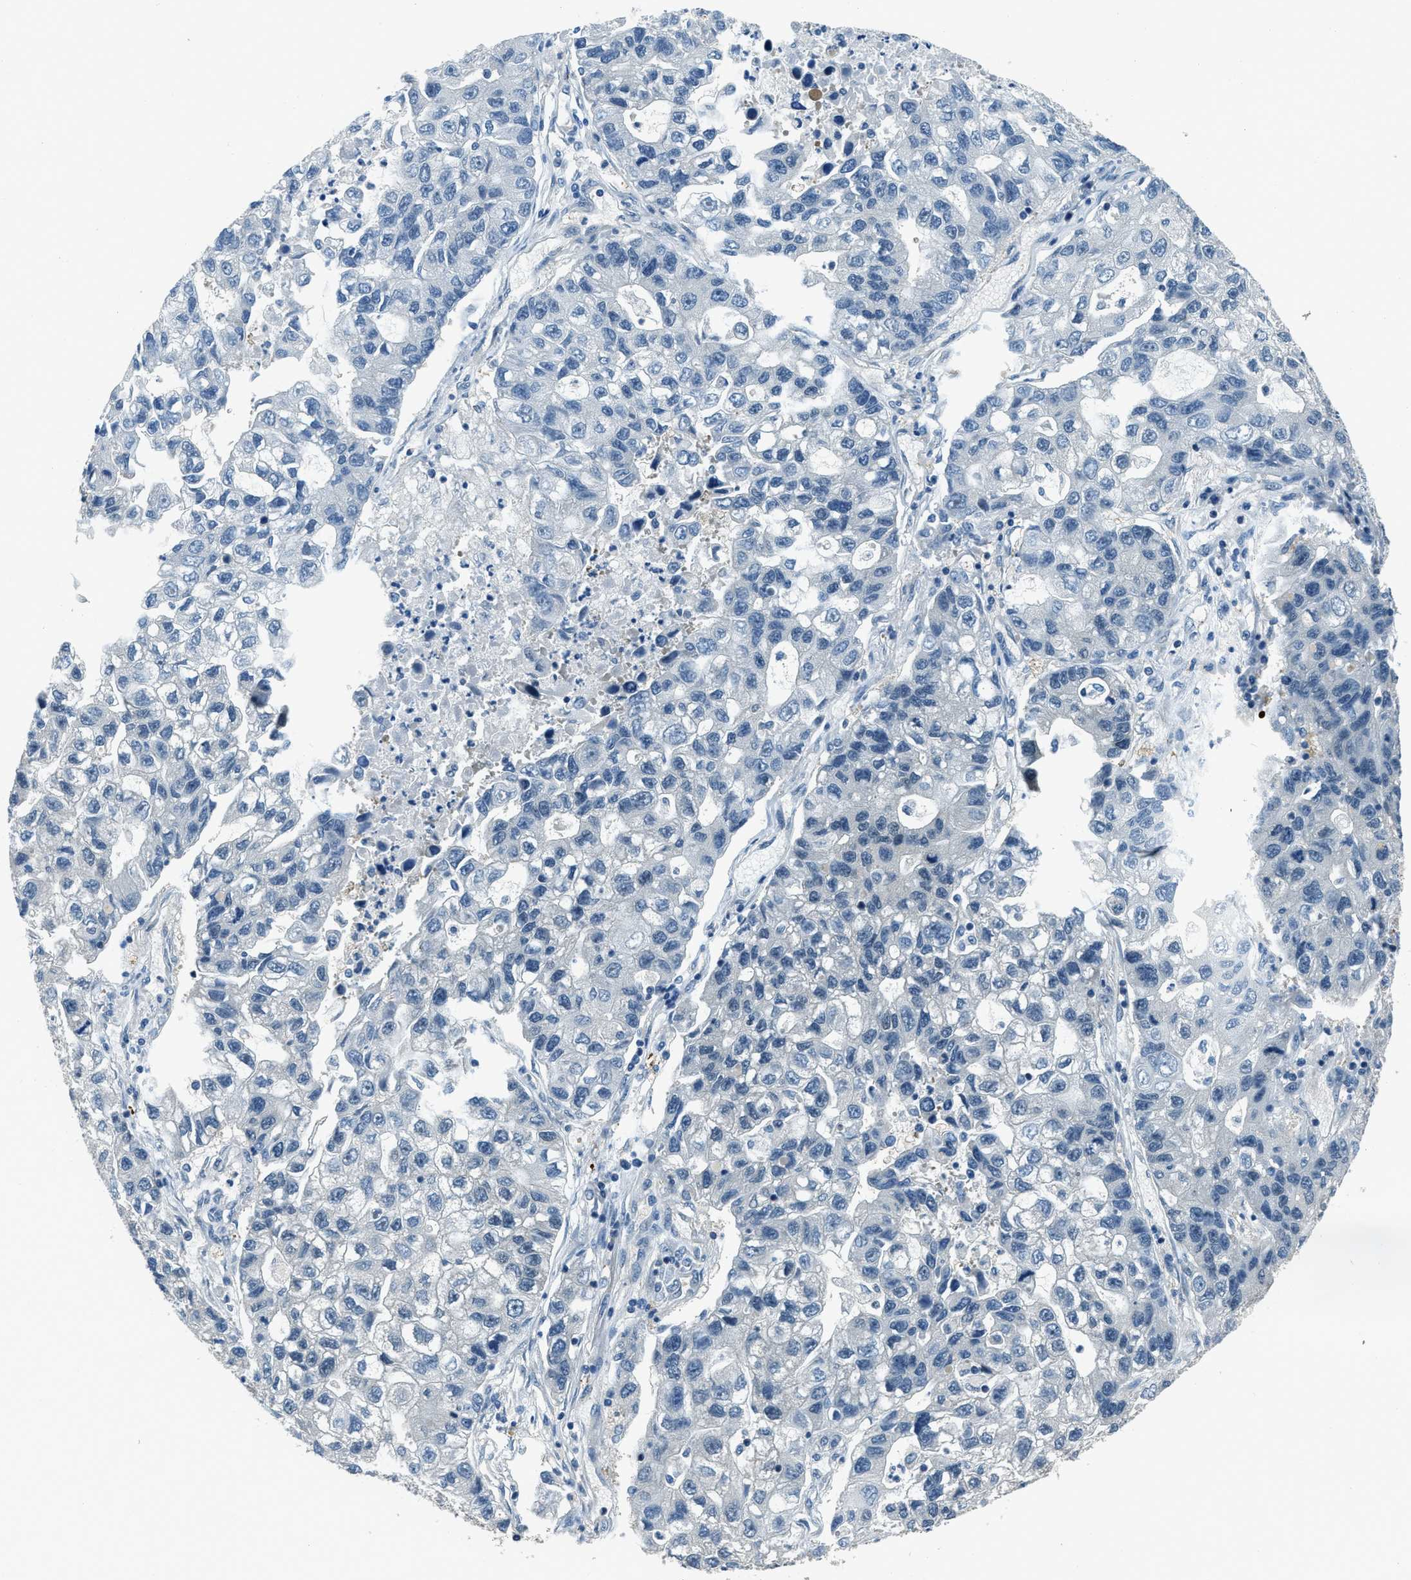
{"staining": {"intensity": "negative", "quantity": "none", "location": "none"}, "tissue": "lung cancer", "cell_type": "Tumor cells", "image_type": "cancer", "snomed": [{"axis": "morphology", "description": "Adenocarcinoma, NOS"}, {"axis": "topography", "description": "Lung"}], "caption": "This is an immunohistochemistry image of lung adenocarcinoma. There is no expression in tumor cells.", "gene": "NUDCD3", "patient": {"sex": "female", "age": 51}}